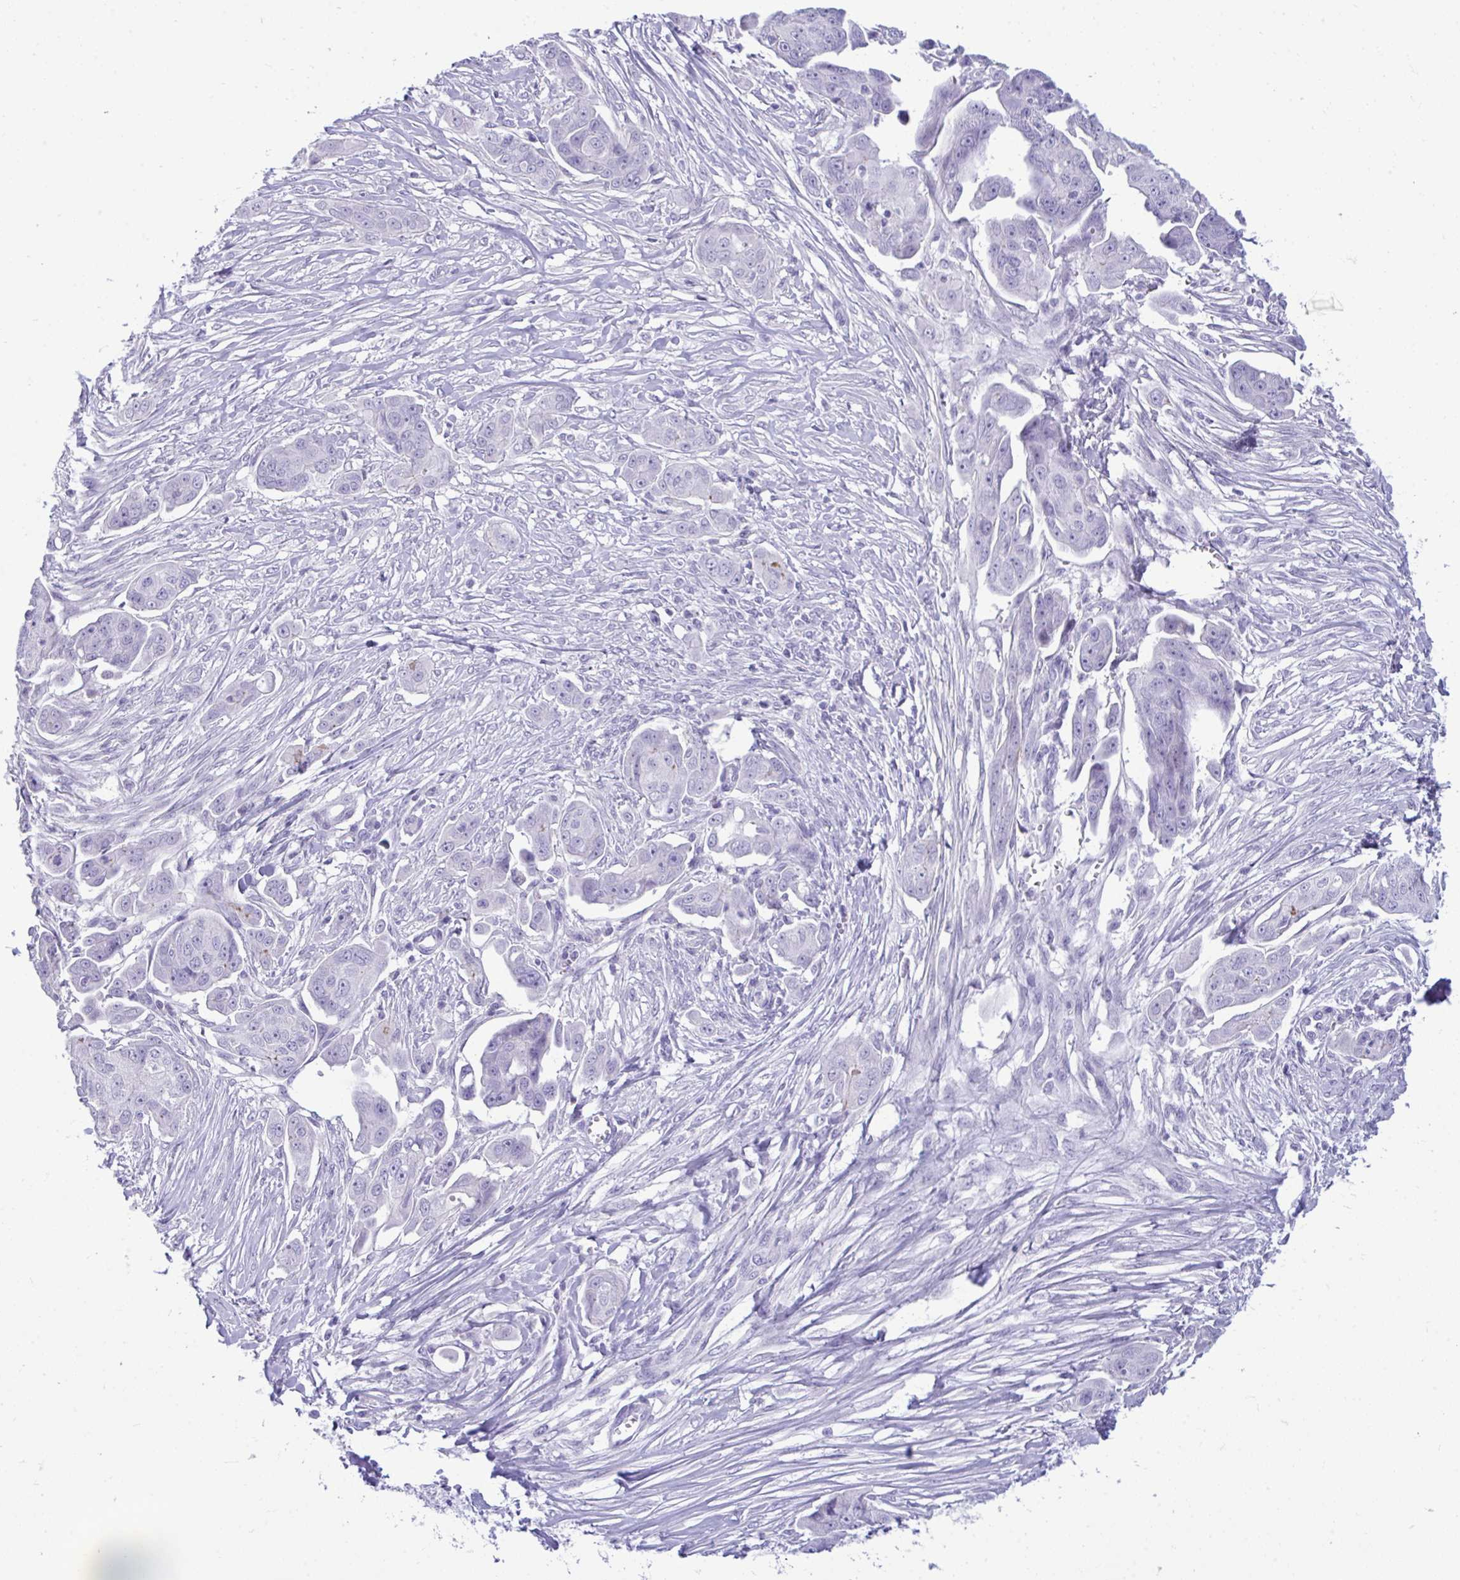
{"staining": {"intensity": "negative", "quantity": "none", "location": "none"}, "tissue": "ovarian cancer", "cell_type": "Tumor cells", "image_type": "cancer", "snomed": [{"axis": "morphology", "description": "Carcinoma, endometroid"}, {"axis": "topography", "description": "Ovary"}], "caption": "This histopathology image is of ovarian cancer (endometroid carcinoma) stained with immunohistochemistry (IHC) to label a protein in brown with the nuclei are counter-stained blue. There is no positivity in tumor cells.", "gene": "PIGZ", "patient": {"sex": "female", "age": 70}}